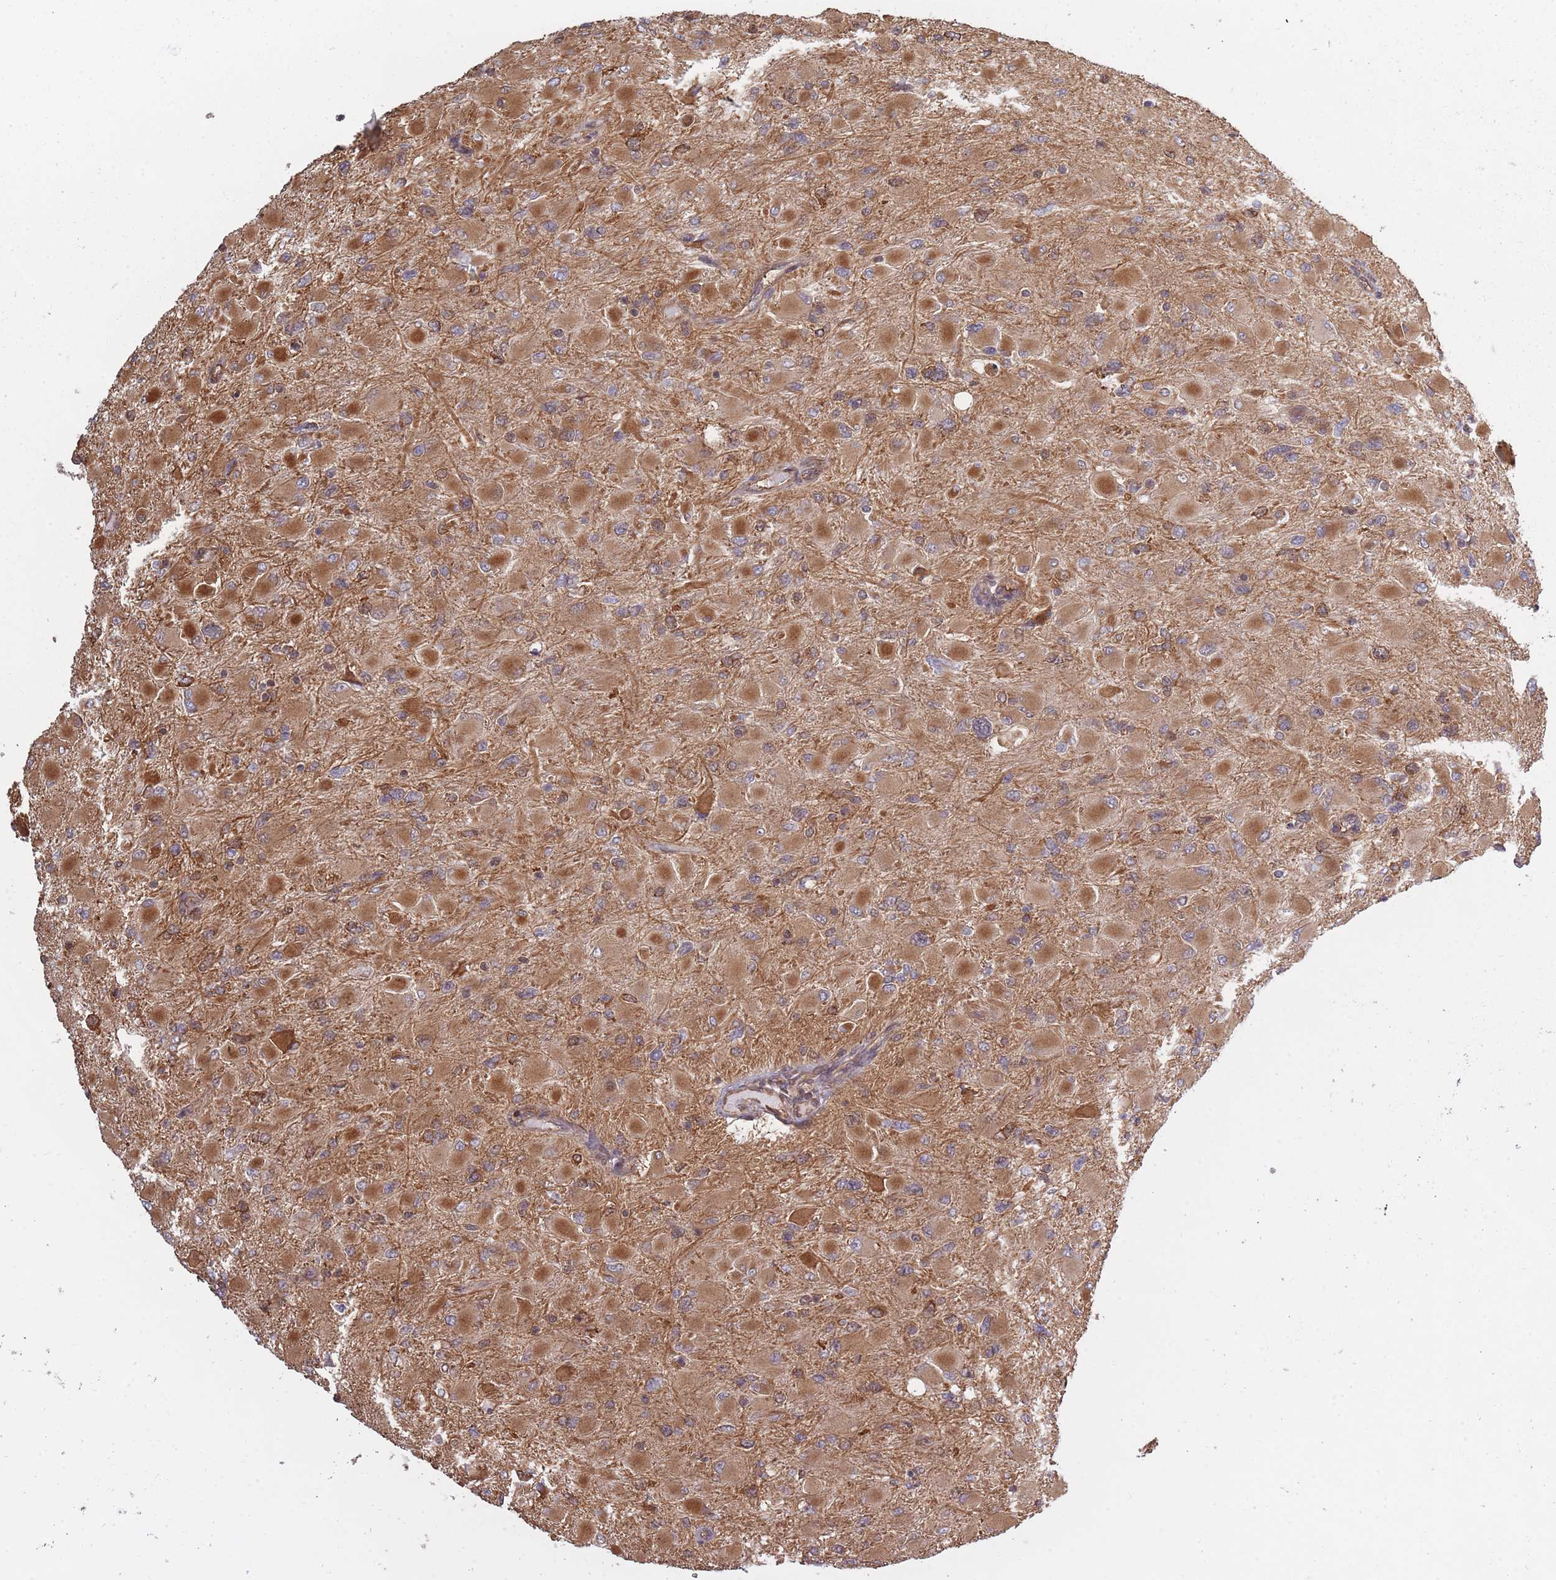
{"staining": {"intensity": "moderate", "quantity": ">75%", "location": "cytoplasmic/membranous"}, "tissue": "glioma", "cell_type": "Tumor cells", "image_type": "cancer", "snomed": [{"axis": "morphology", "description": "Glioma, malignant, High grade"}, {"axis": "topography", "description": "Cerebral cortex"}], "caption": "Protein analysis of malignant glioma (high-grade) tissue displays moderate cytoplasmic/membranous staining in about >75% of tumor cells.", "gene": "ARL13B", "patient": {"sex": "female", "age": 36}}